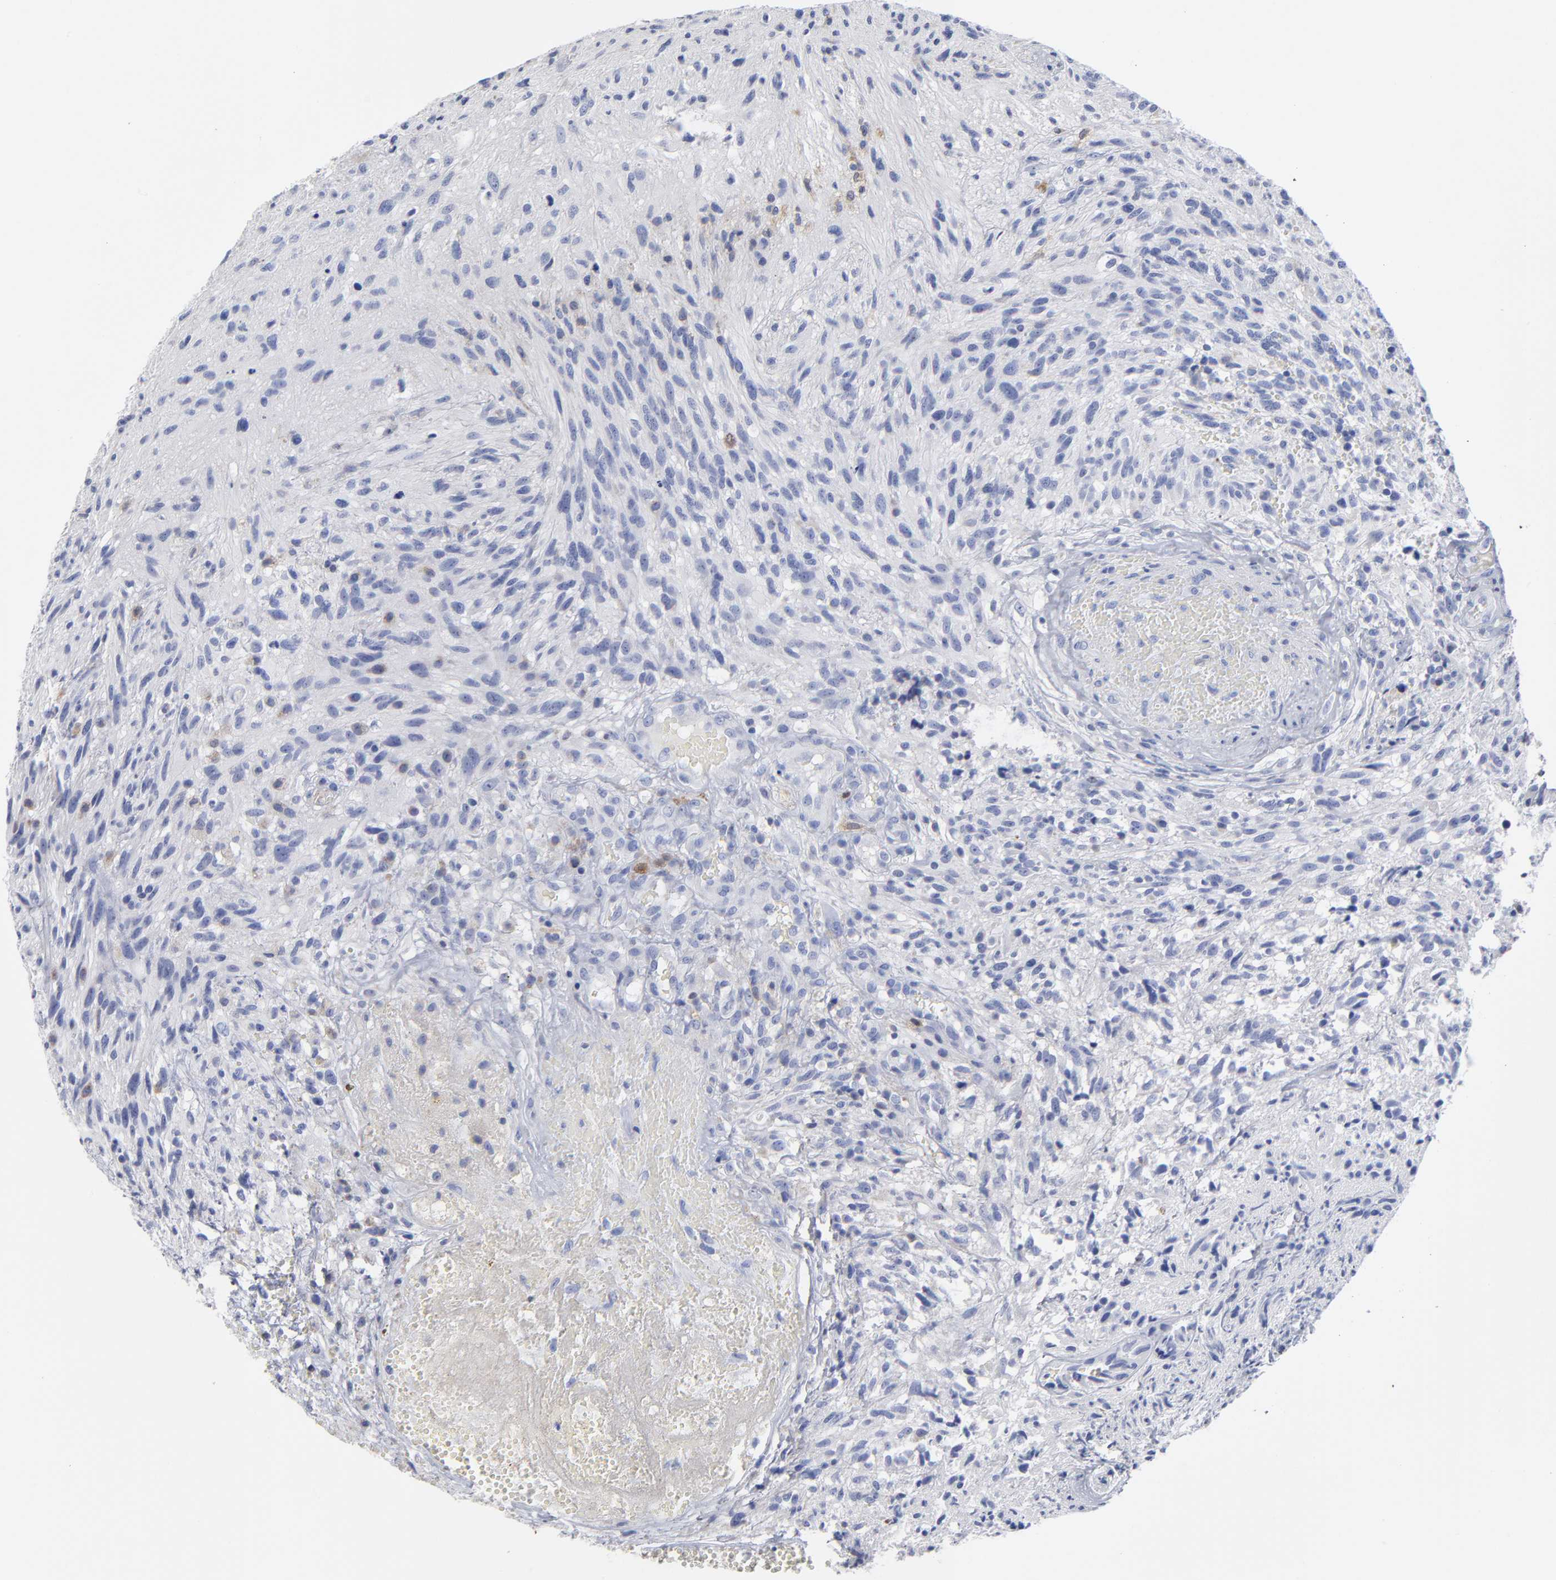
{"staining": {"intensity": "negative", "quantity": "none", "location": "none"}, "tissue": "glioma", "cell_type": "Tumor cells", "image_type": "cancer", "snomed": [{"axis": "morphology", "description": "Normal tissue, NOS"}, {"axis": "morphology", "description": "Glioma, malignant, High grade"}, {"axis": "topography", "description": "Cerebral cortex"}], "caption": "DAB (3,3'-diaminobenzidine) immunohistochemical staining of glioma reveals no significant expression in tumor cells.", "gene": "PTP4A1", "patient": {"sex": "male", "age": 75}}